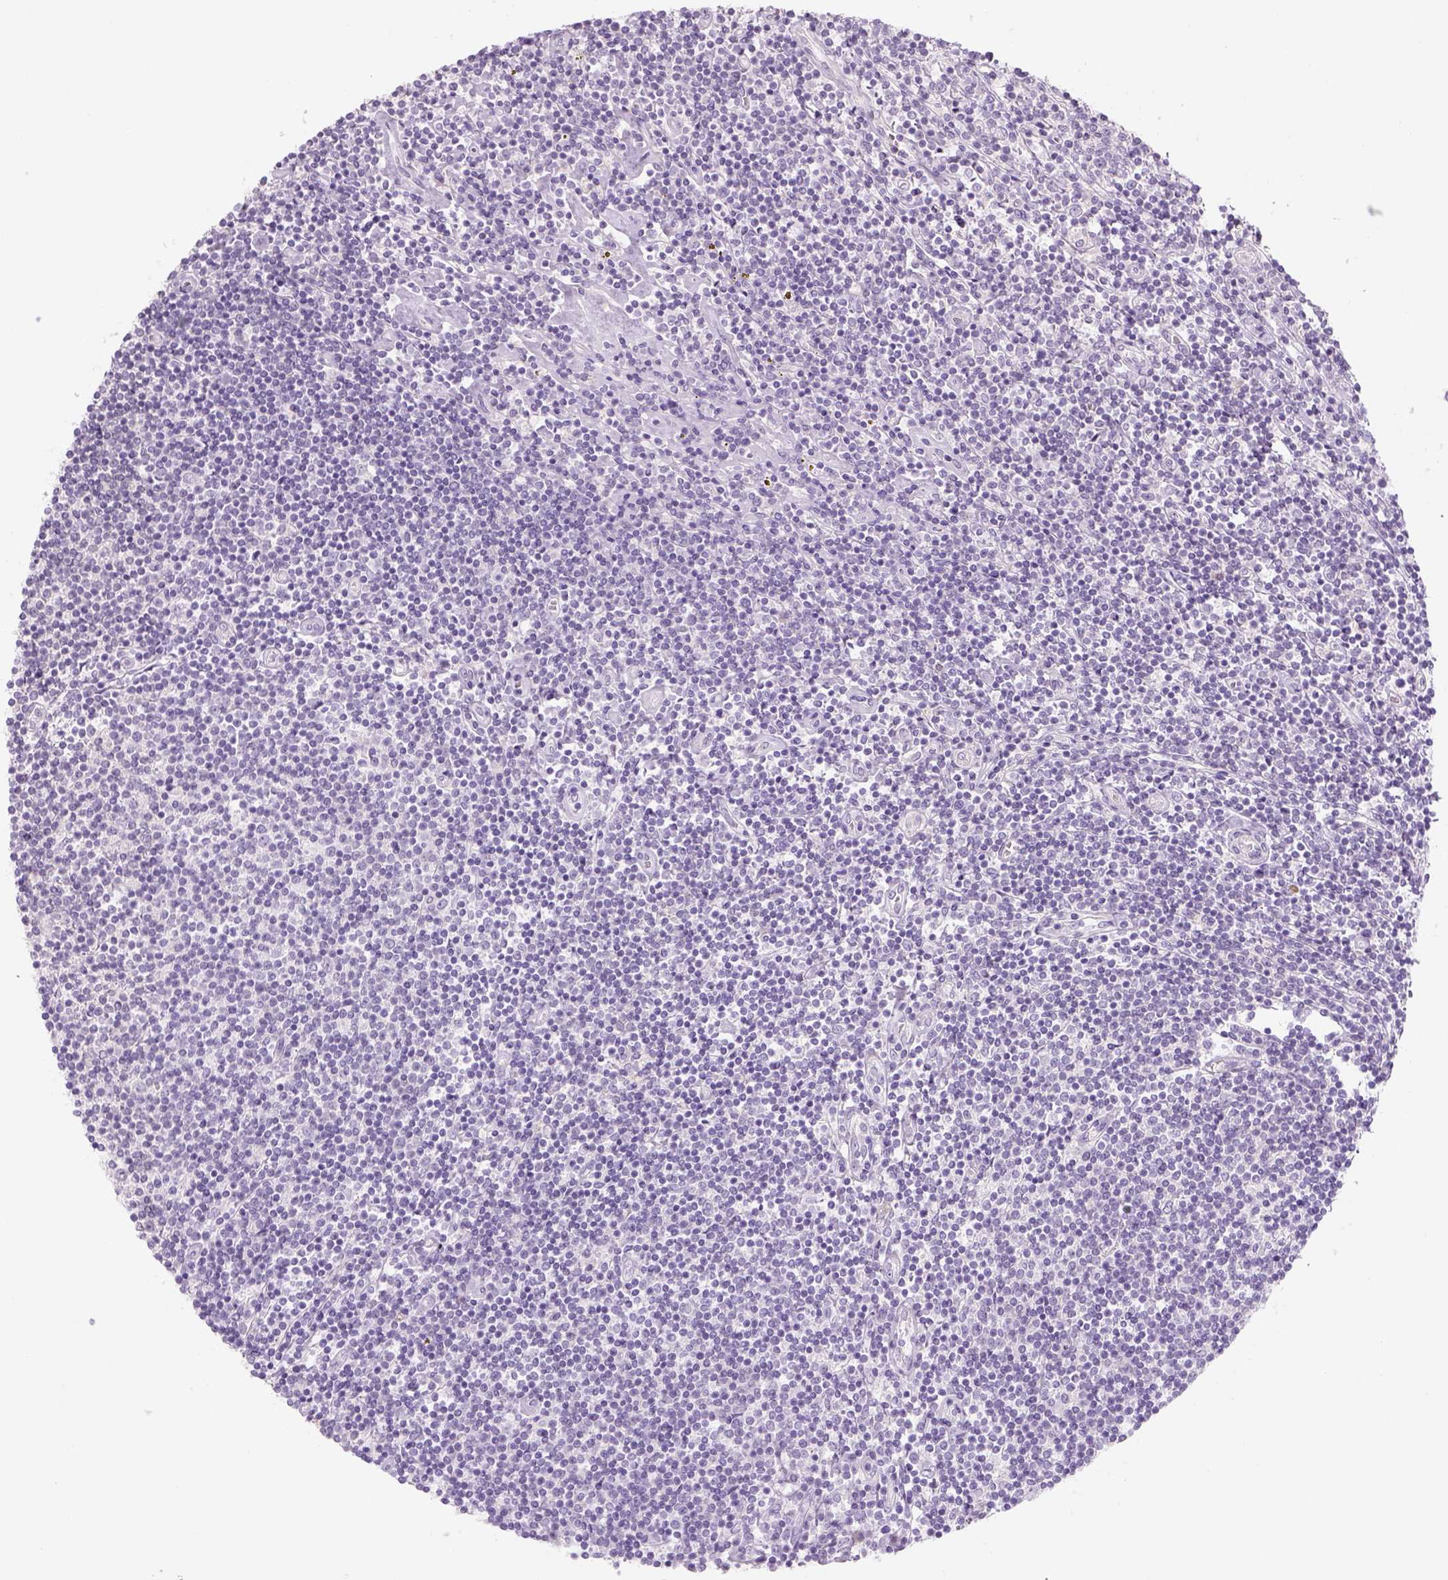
{"staining": {"intensity": "negative", "quantity": "none", "location": "none"}, "tissue": "lymphoma", "cell_type": "Tumor cells", "image_type": "cancer", "snomed": [{"axis": "morphology", "description": "Hodgkin's disease, NOS"}, {"axis": "topography", "description": "Lymph node"}], "caption": "Immunohistochemical staining of human Hodgkin's disease displays no significant expression in tumor cells. Brightfield microscopy of immunohistochemistry stained with DAB (brown) and hematoxylin (blue), captured at high magnification.", "gene": "KRT25", "patient": {"sex": "male", "age": 40}}